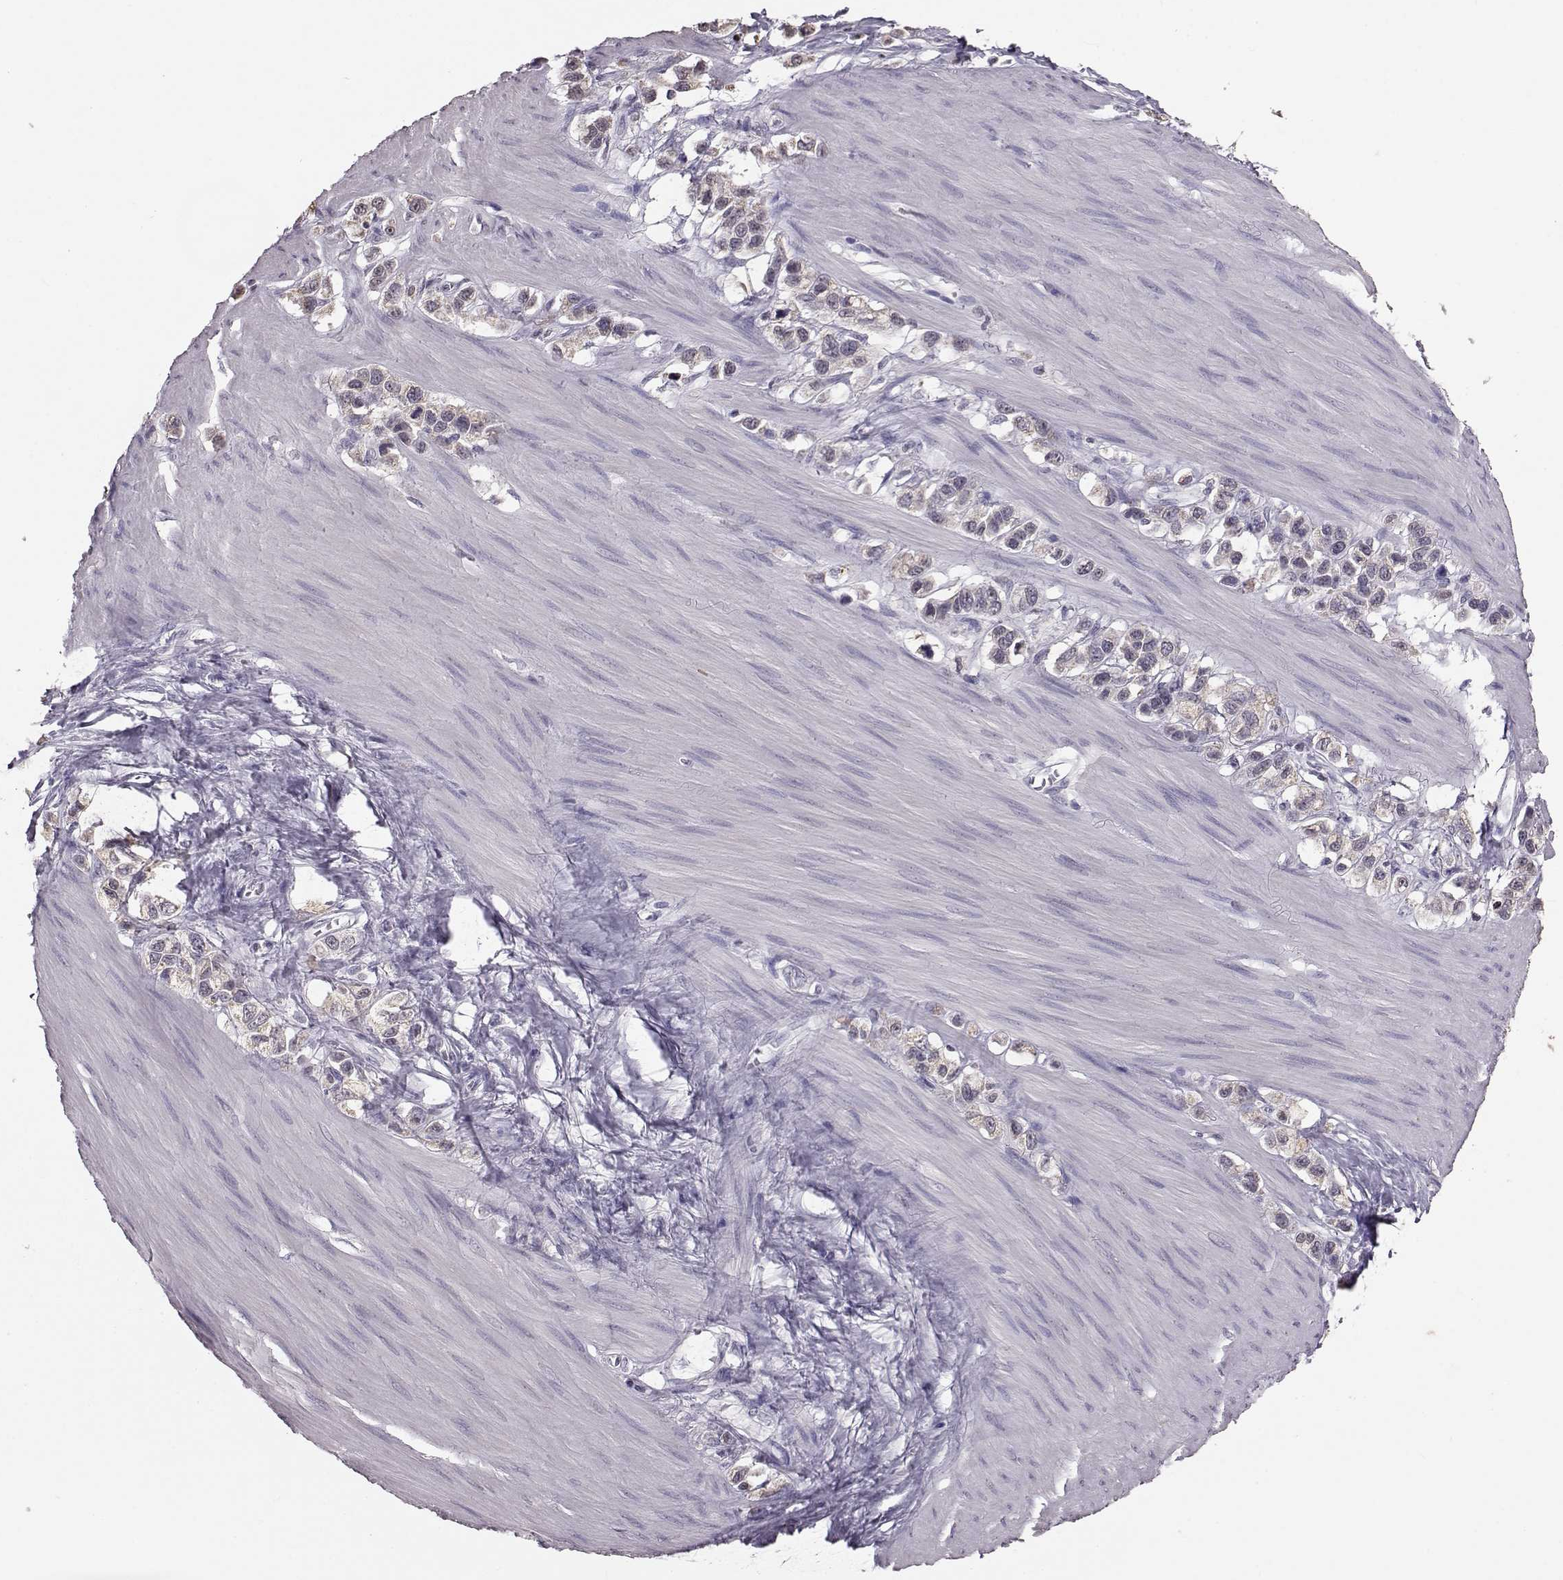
{"staining": {"intensity": "weak", "quantity": "<25%", "location": "cytoplasmic/membranous"}, "tissue": "stomach cancer", "cell_type": "Tumor cells", "image_type": "cancer", "snomed": [{"axis": "morphology", "description": "Normal tissue, NOS"}, {"axis": "morphology", "description": "Adenocarcinoma, NOS"}, {"axis": "morphology", "description": "Adenocarcinoma, High grade"}, {"axis": "topography", "description": "Stomach, upper"}, {"axis": "topography", "description": "Stomach"}], "caption": "Stomach cancer stained for a protein using IHC shows no expression tumor cells.", "gene": "ALDH3A1", "patient": {"sex": "female", "age": 65}}